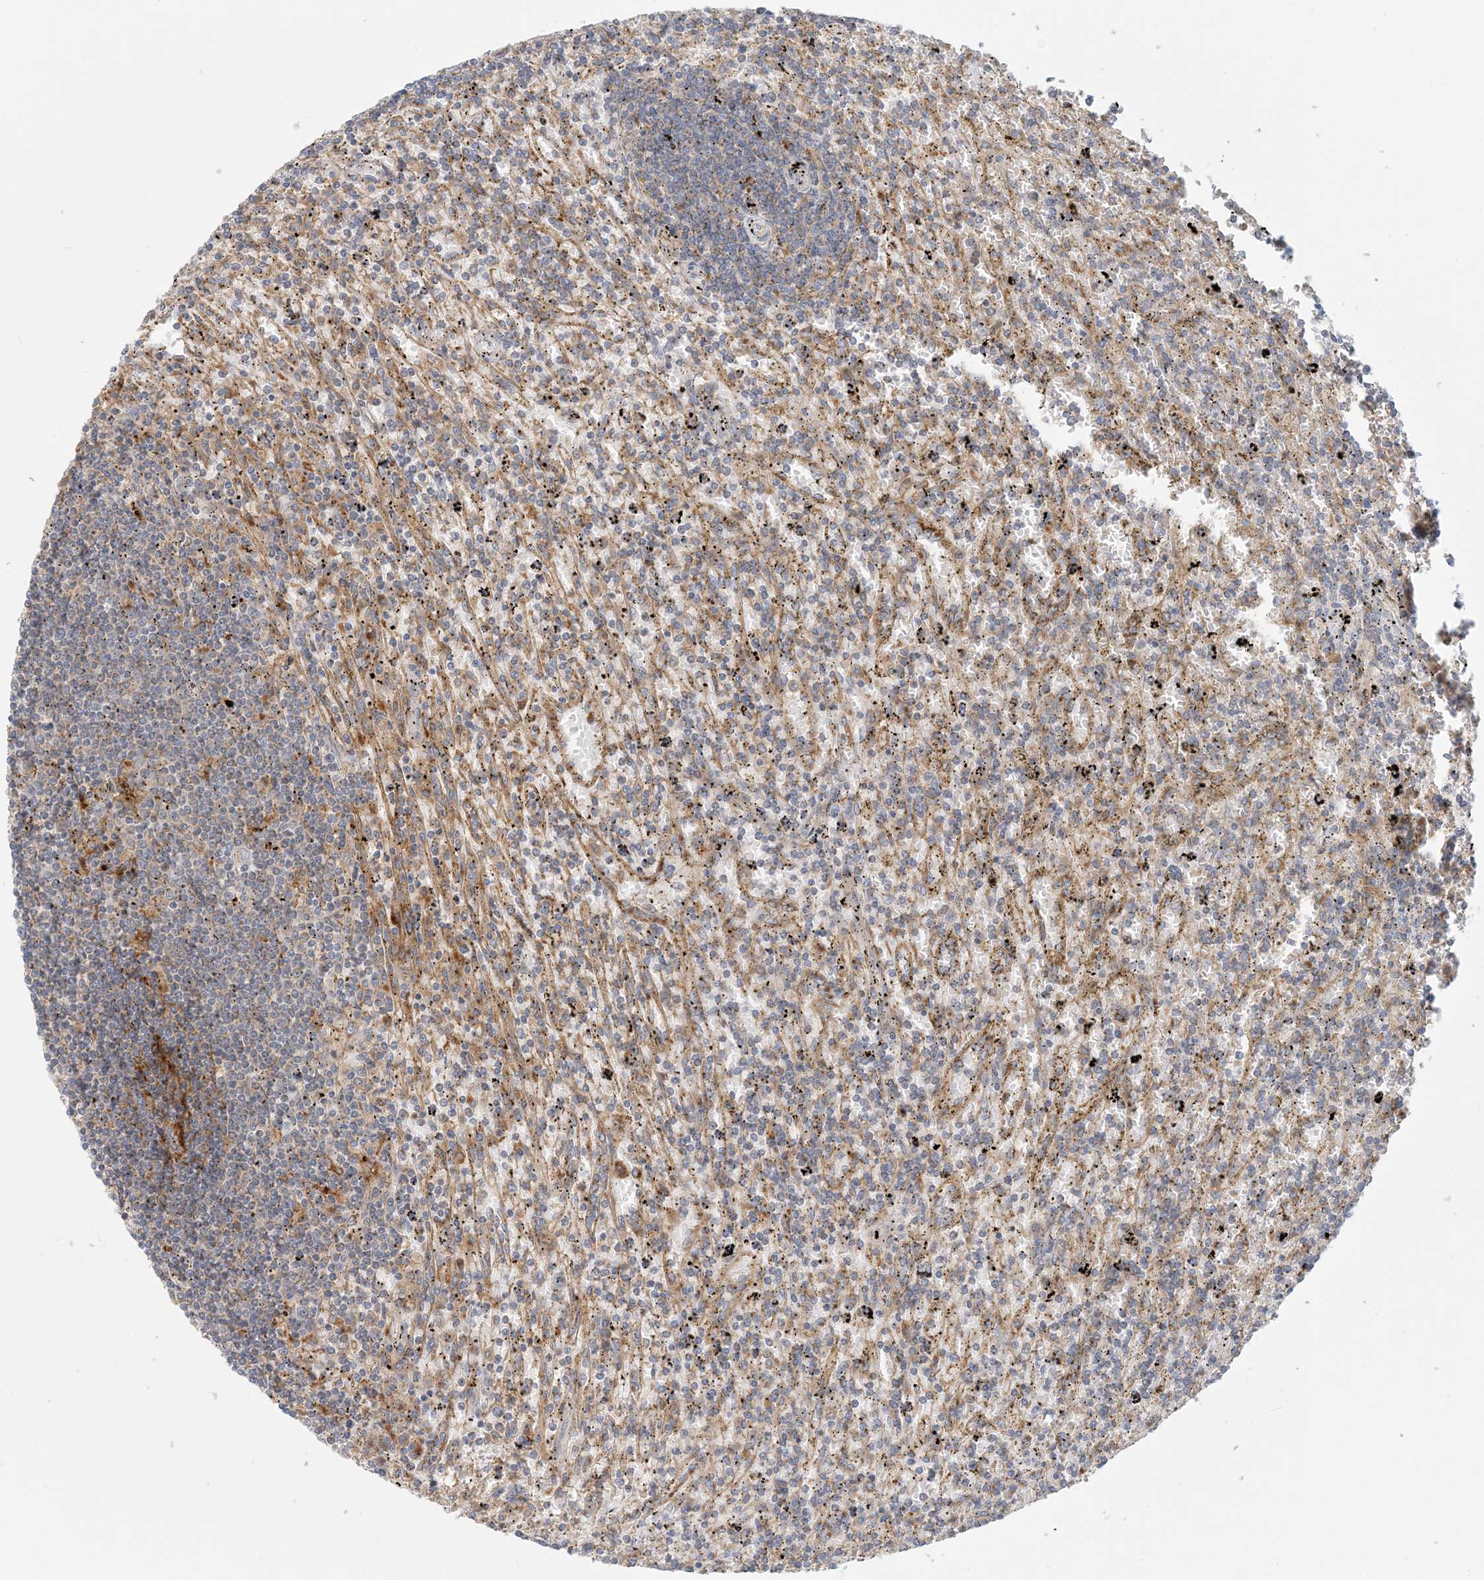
{"staining": {"intensity": "weak", "quantity": "25%-75%", "location": "cytoplasmic/membranous"}, "tissue": "lymphoma", "cell_type": "Tumor cells", "image_type": "cancer", "snomed": [{"axis": "morphology", "description": "Malignant lymphoma, non-Hodgkin's type, Low grade"}, {"axis": "topography", "description": "Spleen"}], "caption": "The immunohistochemical stain highlights weak cytoplasmic/membranous expression in tumor cells of low-grade malignant lymphoma, non-Hodgkin's type tissue.", "gene": "SPPL2A", "patient": {"sex": "male", "age": 76}}